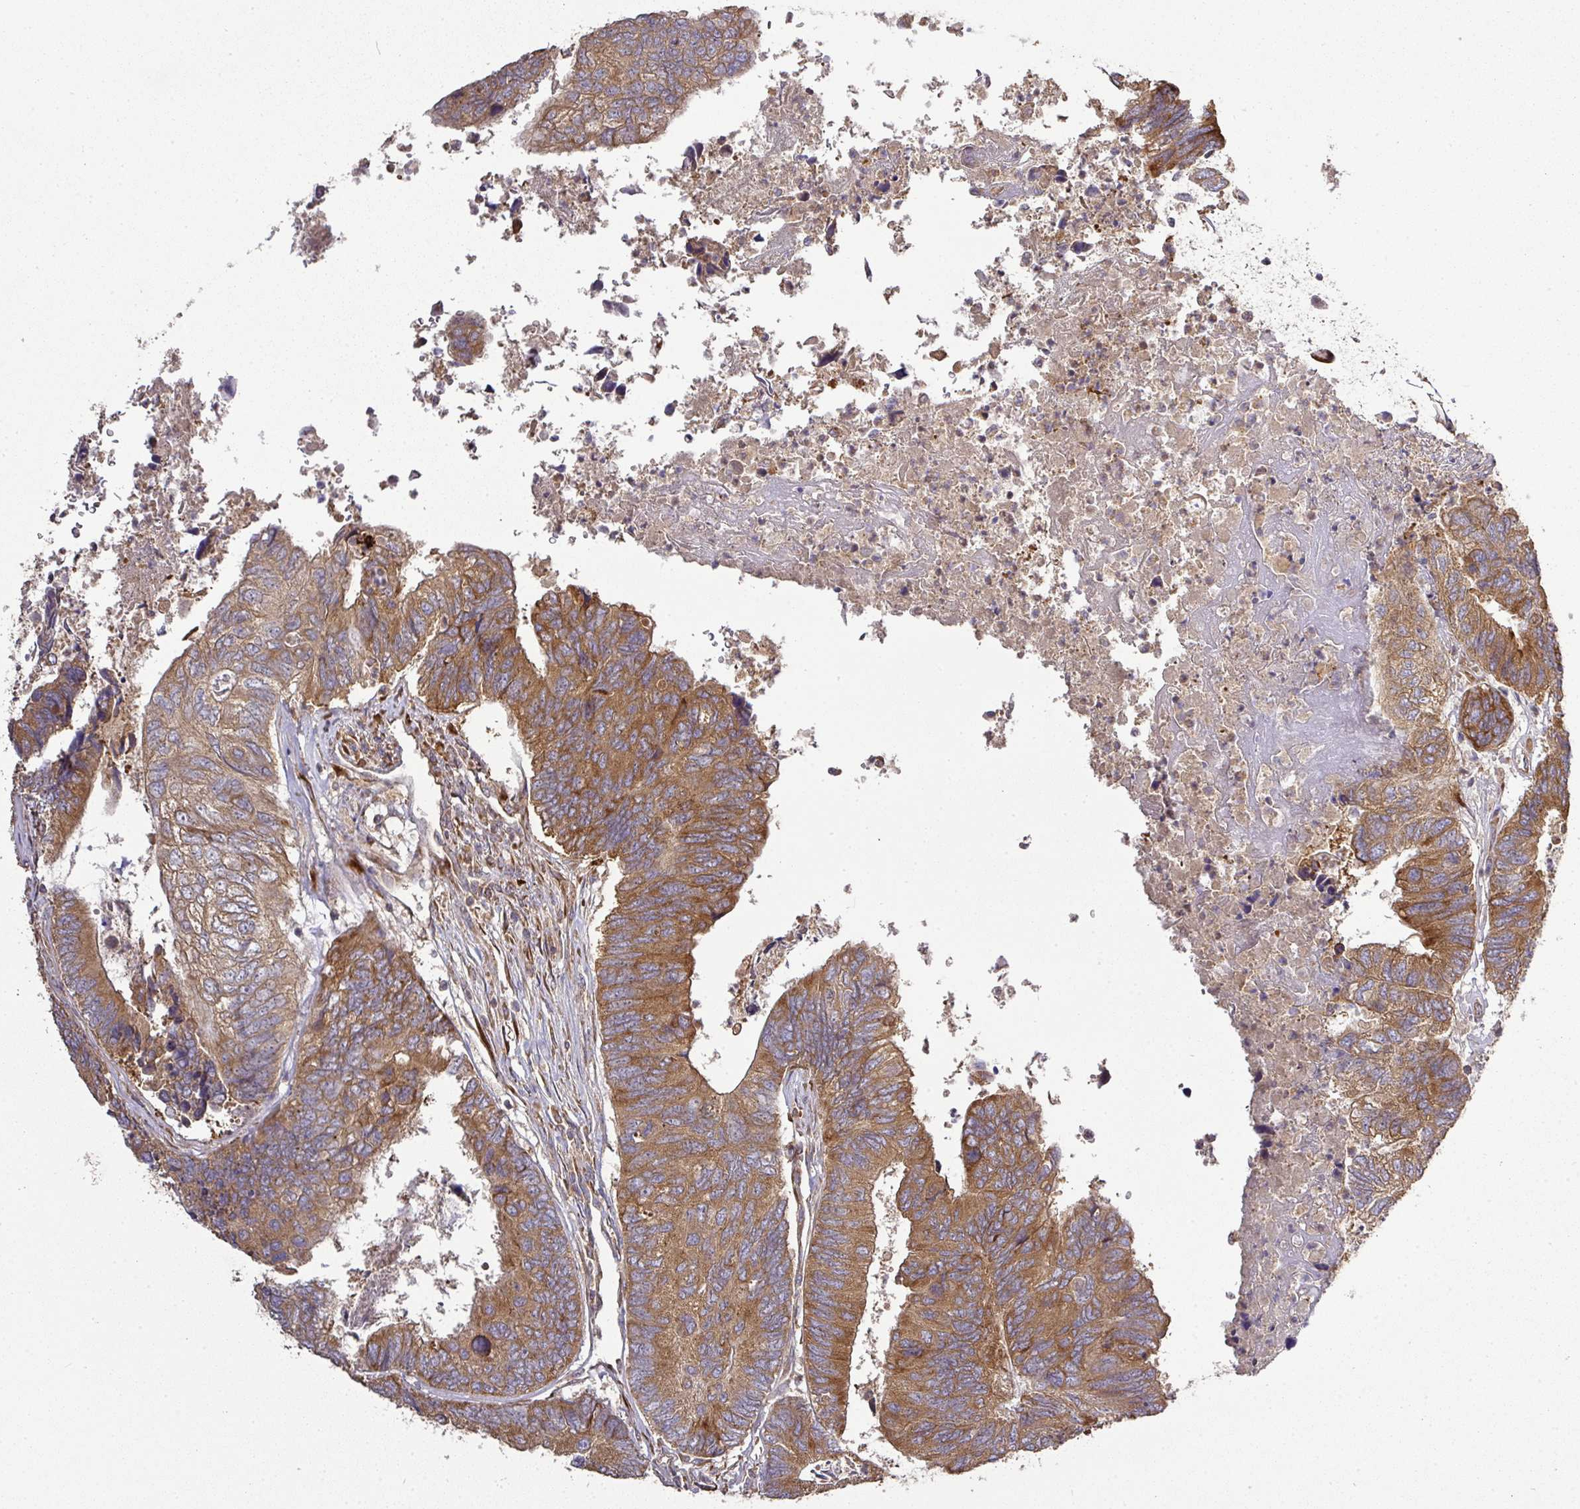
{"staining": {"intensity": "moderate", "quantity": ">75%", "location": "cytoplasmic/membranous"}, "tissue": "colorectal cancer", "cell_type": "Tumor cells", "image_type": "cancer", "snomed": [{"axis": "morphology", "description": "Adenocarcinoma, NOS"}, {"axis": "topography", "description": "Colon"}], "caption": "The micrograph reveals staining of colorectal cancer (adenocarcinoma), revealing moderate cytoplasmic/membranous protein positivity (brown color) within tumor cells.", "gene": "GALP", "patient": {"sex": "female", "age": 67}}